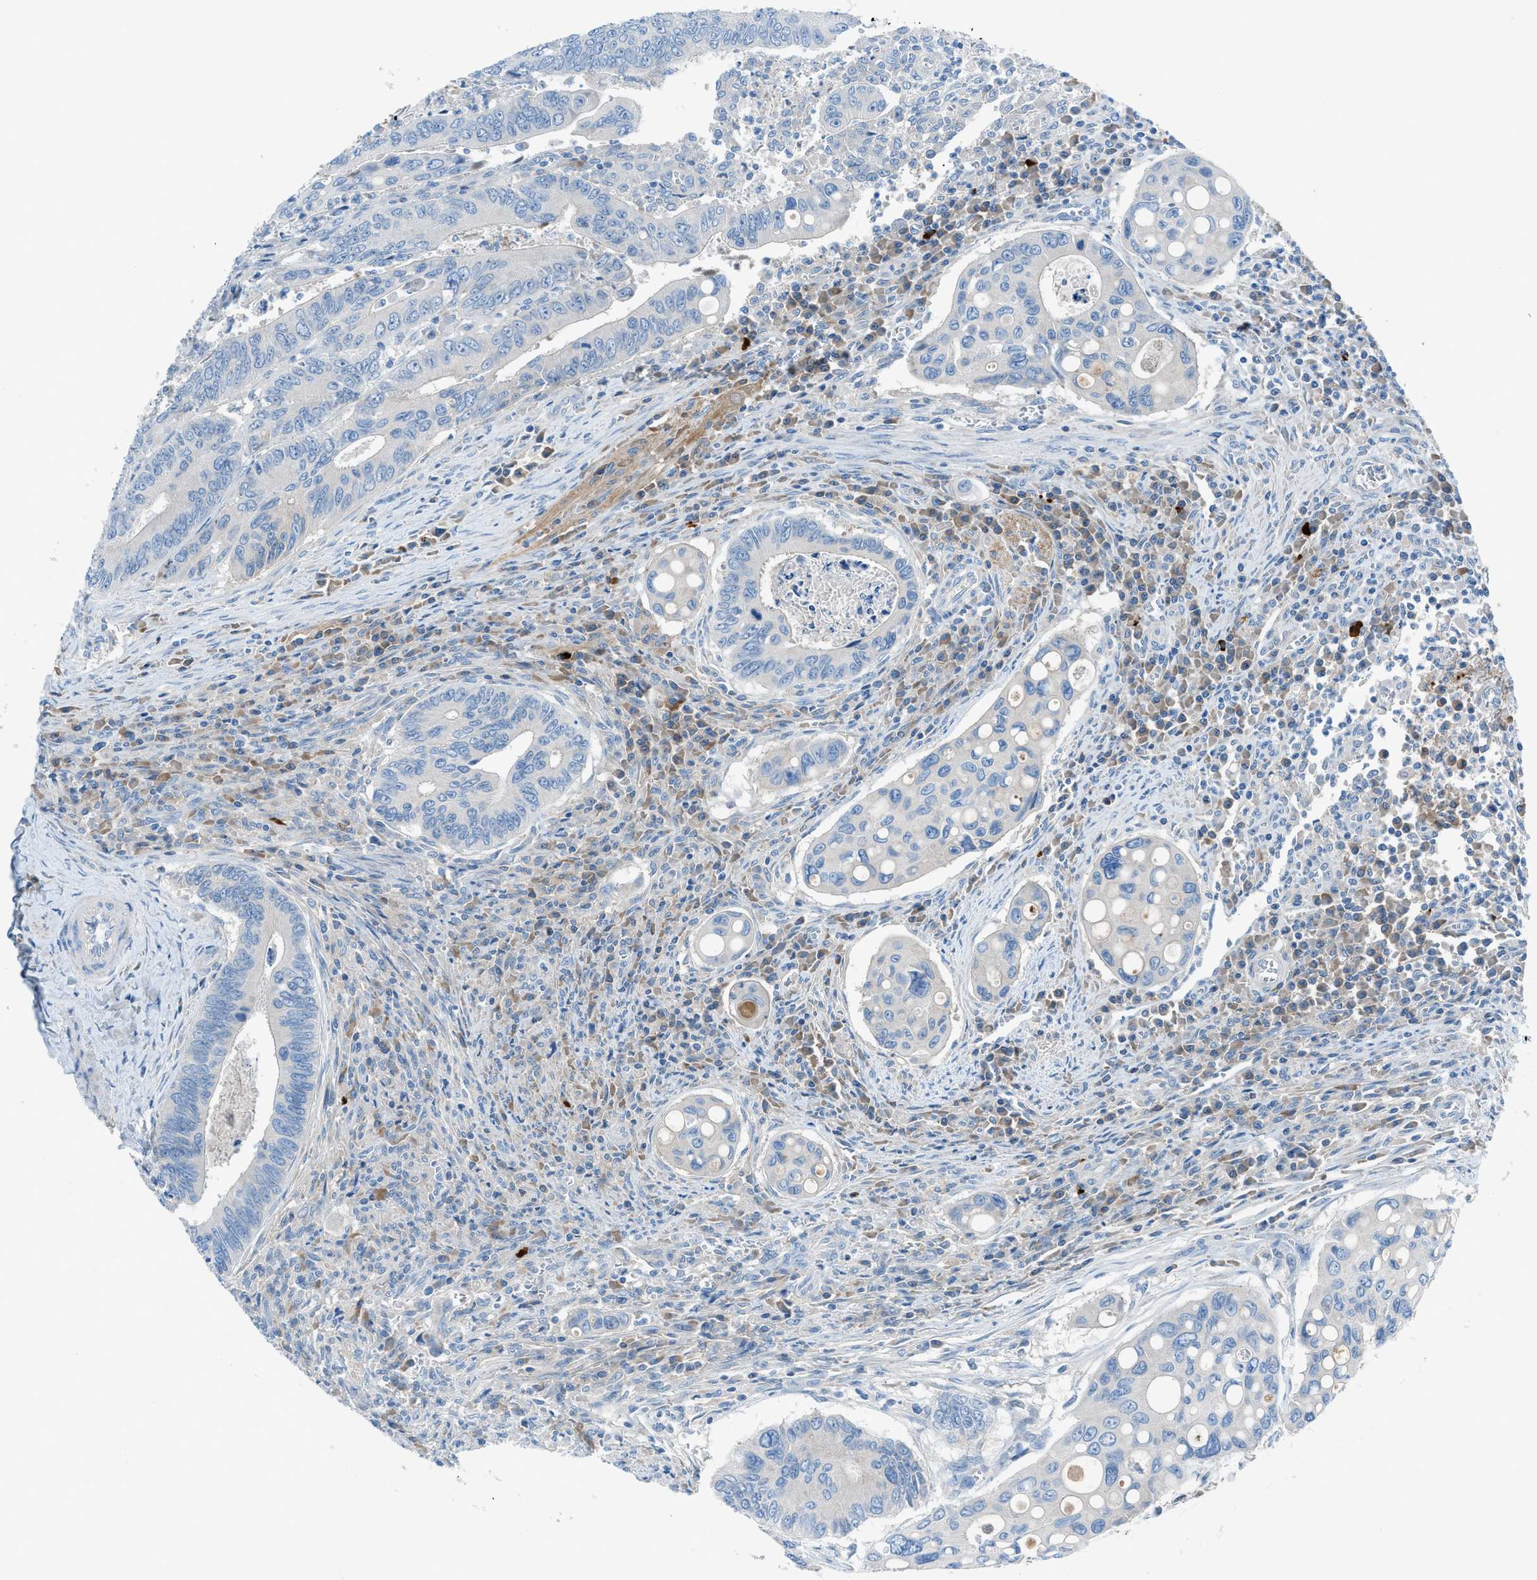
{"staining": {"intensity": "negative", "quantity": "none", "location": "none"}, "tissue": "colorectal cancer", "cell_type": "Tumor cells", "image_type": "cancer", "snomed": [{"axis": "morphology", "description": "Inflammation, NOS"}, {"axis": "morphology", "description": "Adenocarcinoma, NOS"}, {"axis": "topography", "description": "Colon"}], "caption": "An IHC image of adenocarcinoma (colorectal) is shown. There is no staining in tumor cells of adenocarcinoma (colorectal).", "gene": "C5AR2", "patient": {"sex": "male", "age": 72}}